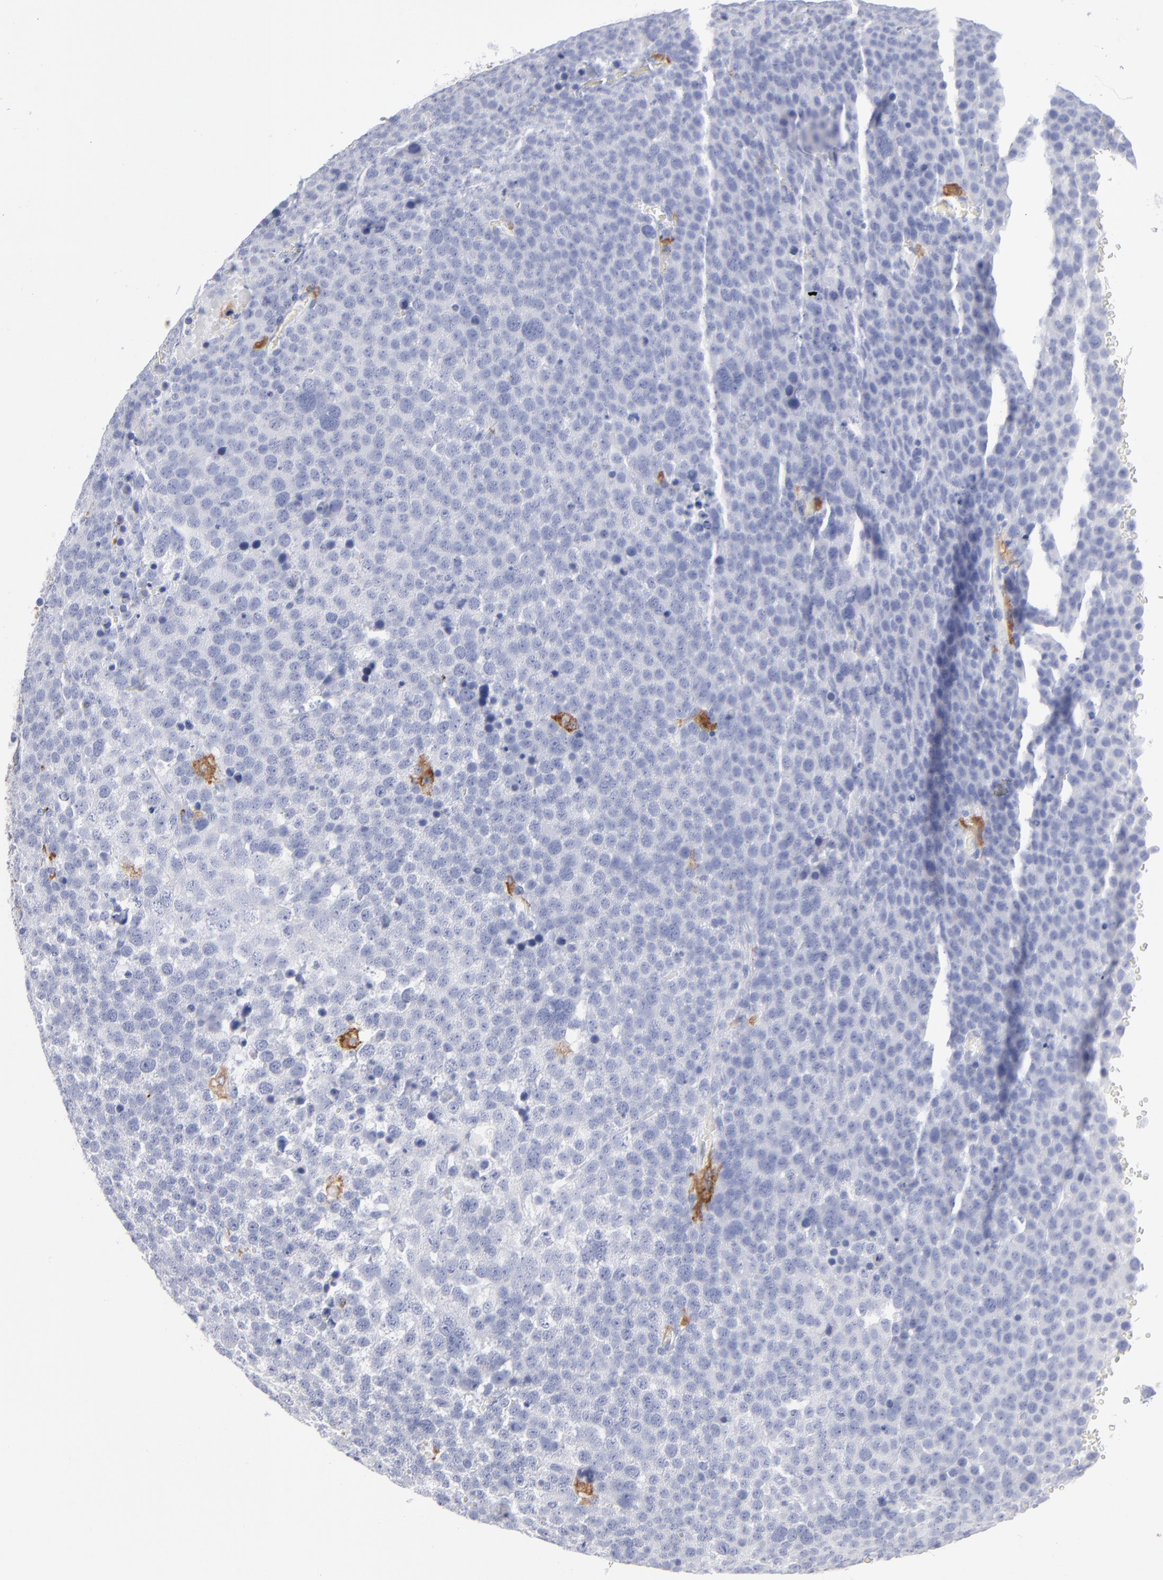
{"staining": {"intensity": "negative", "quantity": "none", "location": "none"}, "tissue": "testis cancer", "cell_type": "Tumor cells", "image_type": "cancer", "snomed": [{"axis": "morphology", "description": "Seminoma, NOS"}, {"axis": "topography", "description": "Testis"}], "caption": "Tumor cells are negative for brown protein staining in testis seminoma.", "gene": "CD180", "patient": {"sex": "male", "age": 71}}